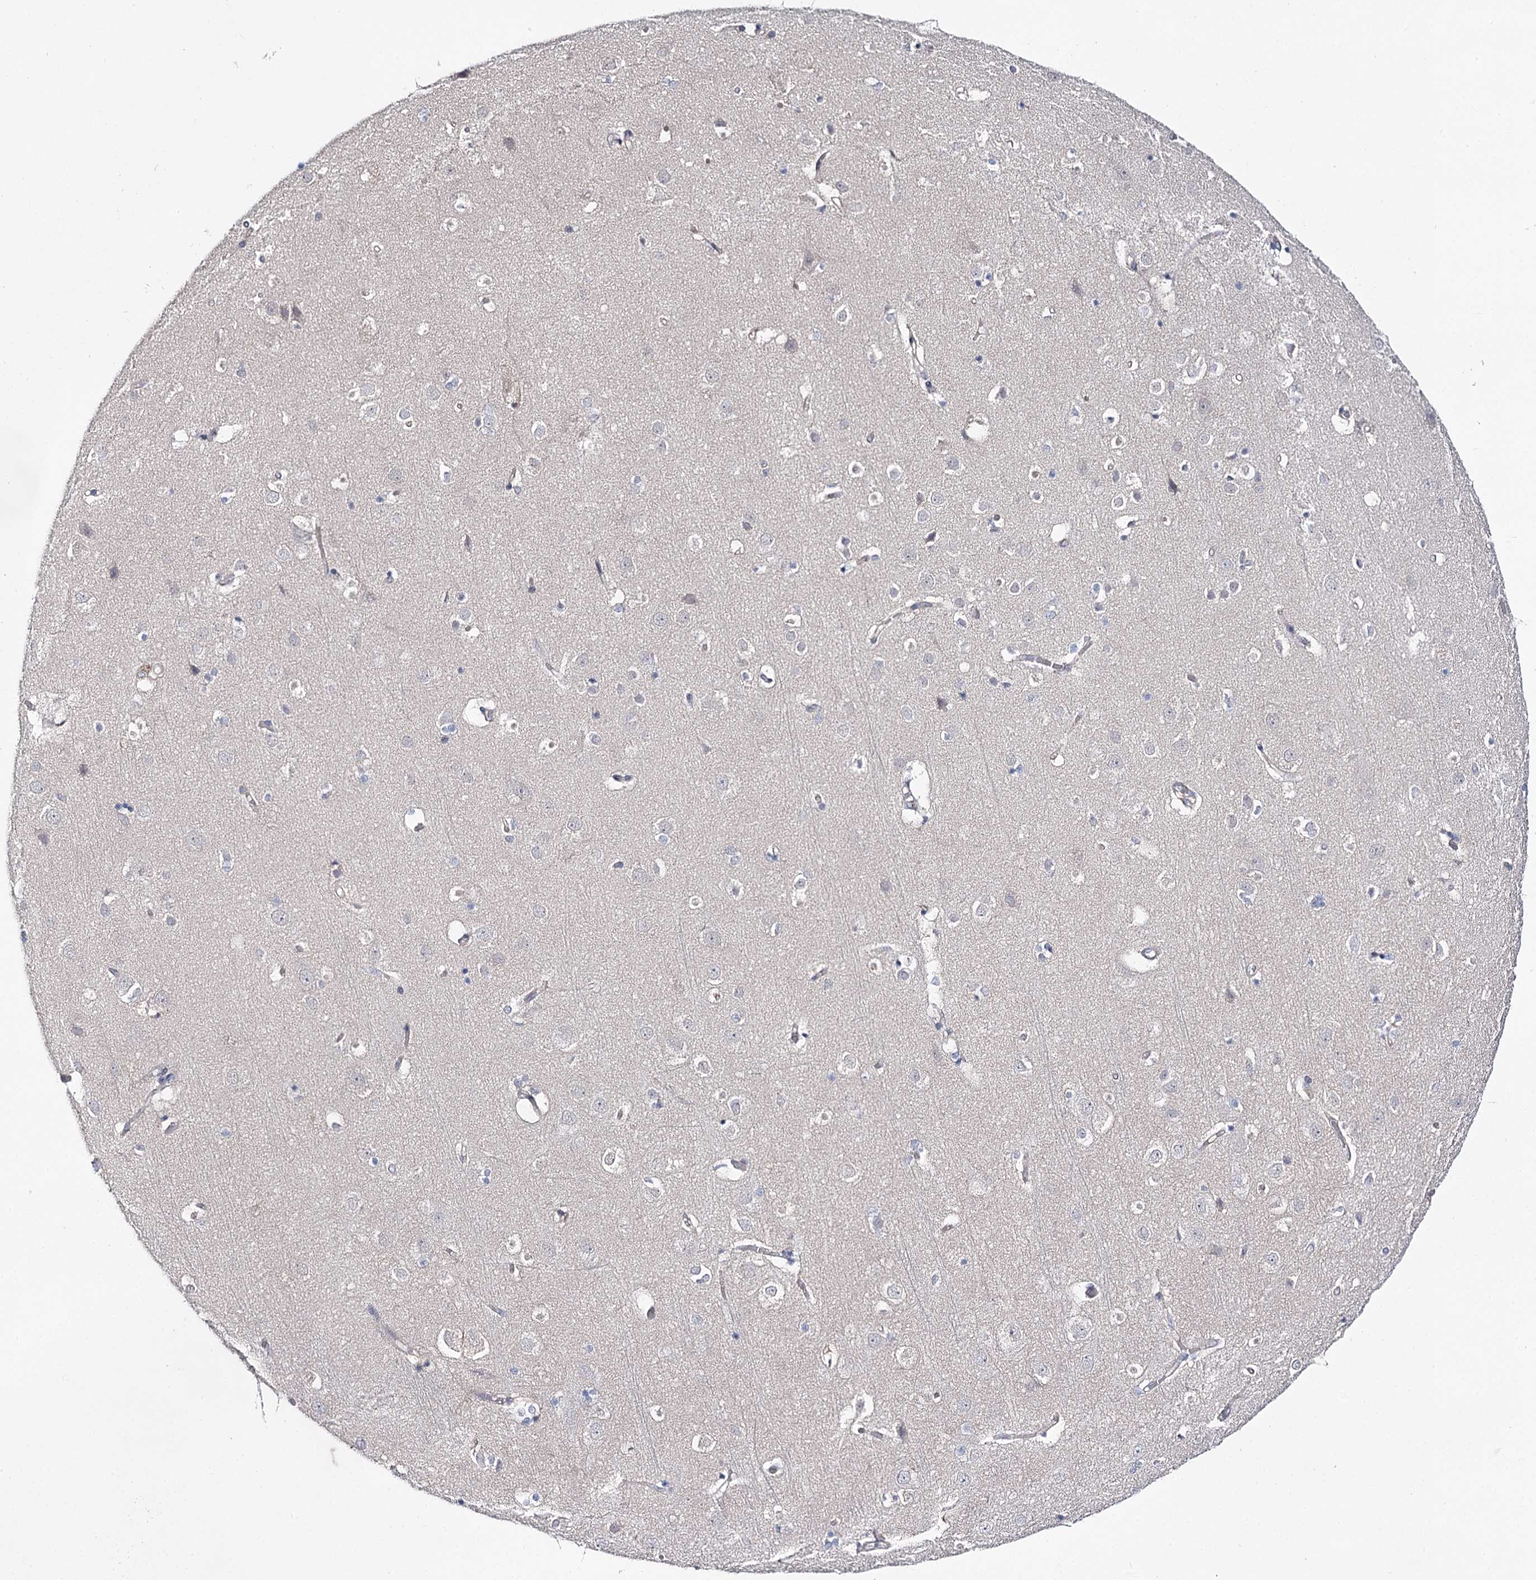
{"staining": {"intensity": "weak", "quantity": "25%-75%", "location": "cytoplasmic/membranous"}, "tissue": "cerebral cortex", "cell_type": "Endothelial cells", "image_type": "normal", "snomed": [{"axis": "morphology", "description": "Normal tissue, NOS"}, {"axis": "topography", "description": "Cerebral cortex"}], "caption": "Immunohistochemistry of benign human cerebral cortex reveals low levels of weak cytoplasmic/membranous expression in about 25%-75% of endothelial cells. (Brightfield microscopy of DAB IHC at high magnification).", "gene": "LRRC14B", "patient": {"sex": "male", "age": 54}}